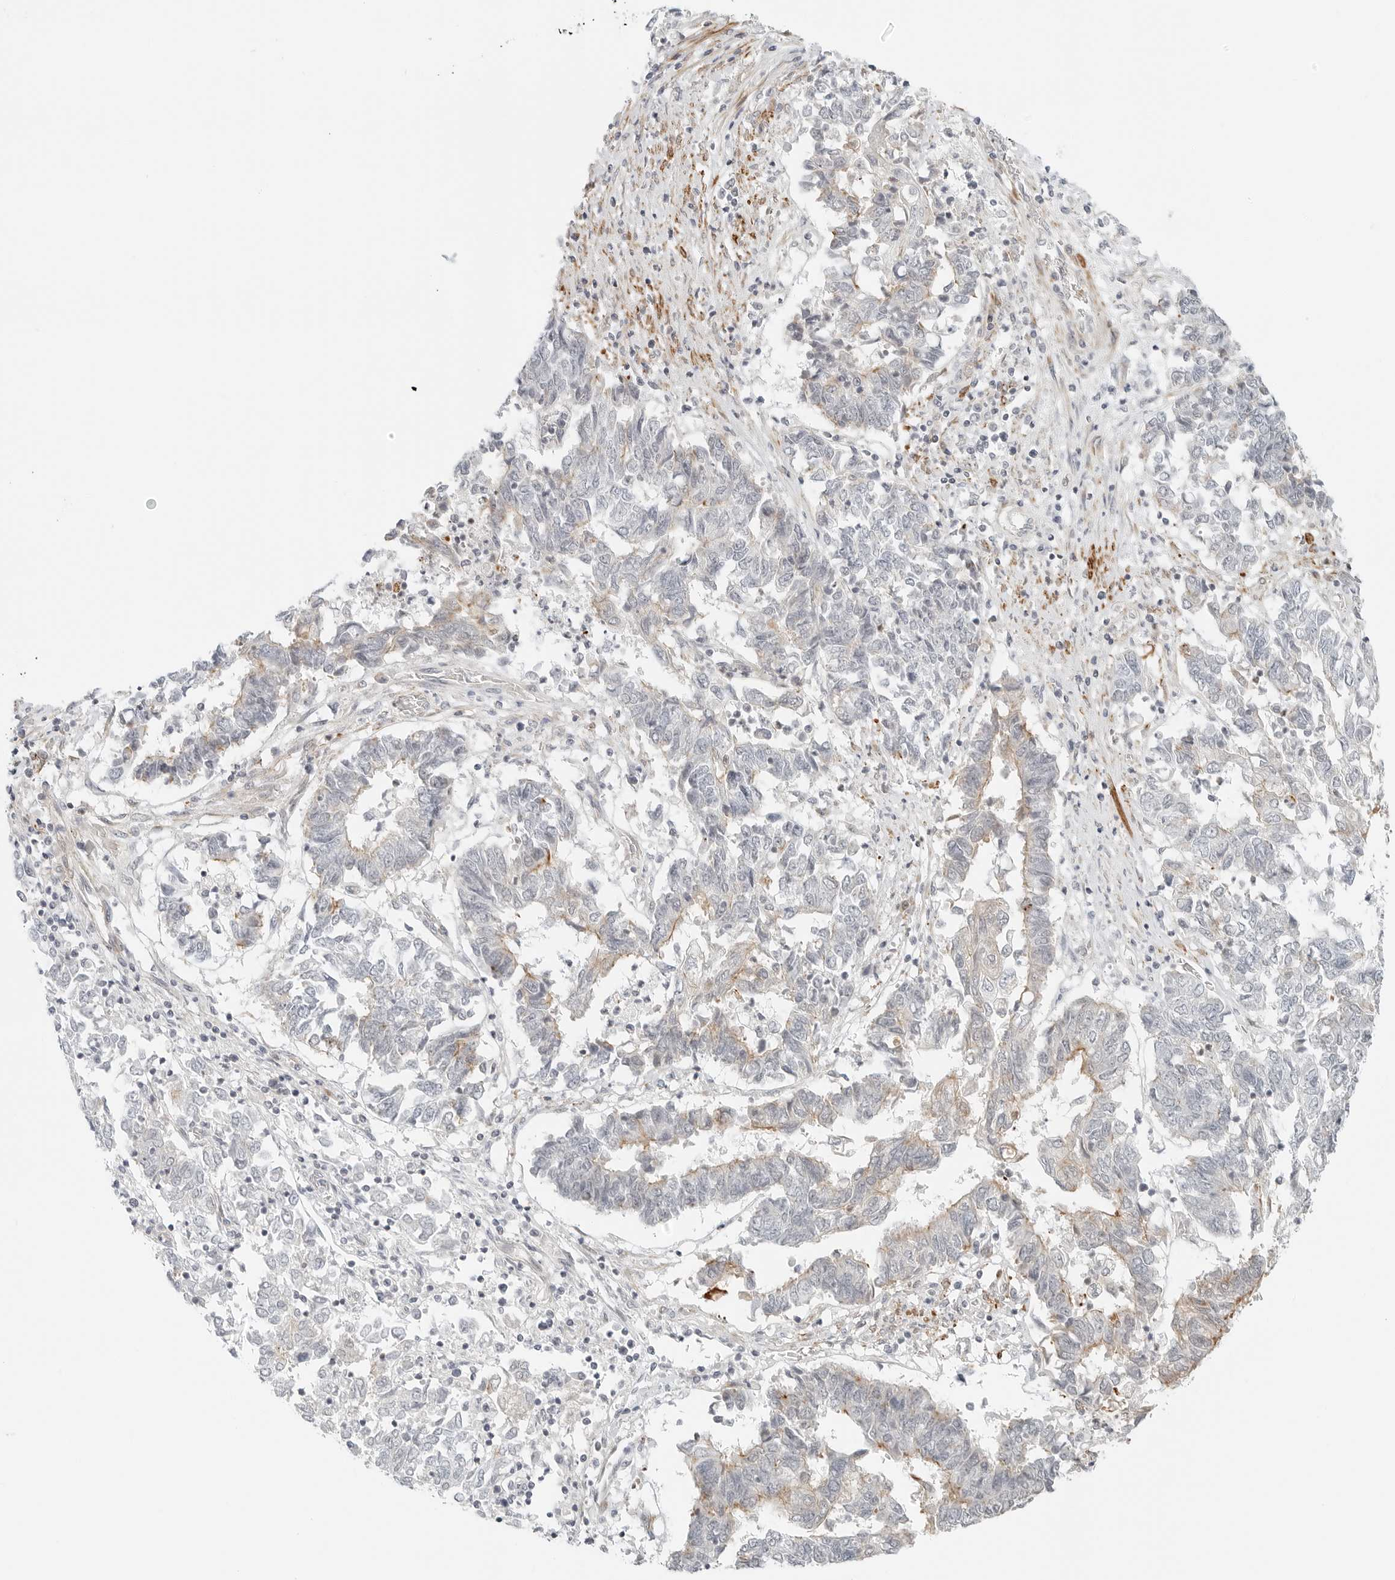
{"staining": {"intensity": "weak", "quantity": "<25%", "location": "cytoplasmic/membranous"}, "tissue": "endometrial cancer", "cell_type": "Tumor cells", "image_type": "cancer", "snomed": [{"axis": "morphology", "description": "Adenocarcinoma, NOS"}, {"axis": "topography", "description": "Endometrium"}], "caption": "The histopathology image reveals no staining of tumor cells in adenocarcinoma (endometrial).", "gene": "IQCC", "patient": {"sex": "female", "age": 80}}